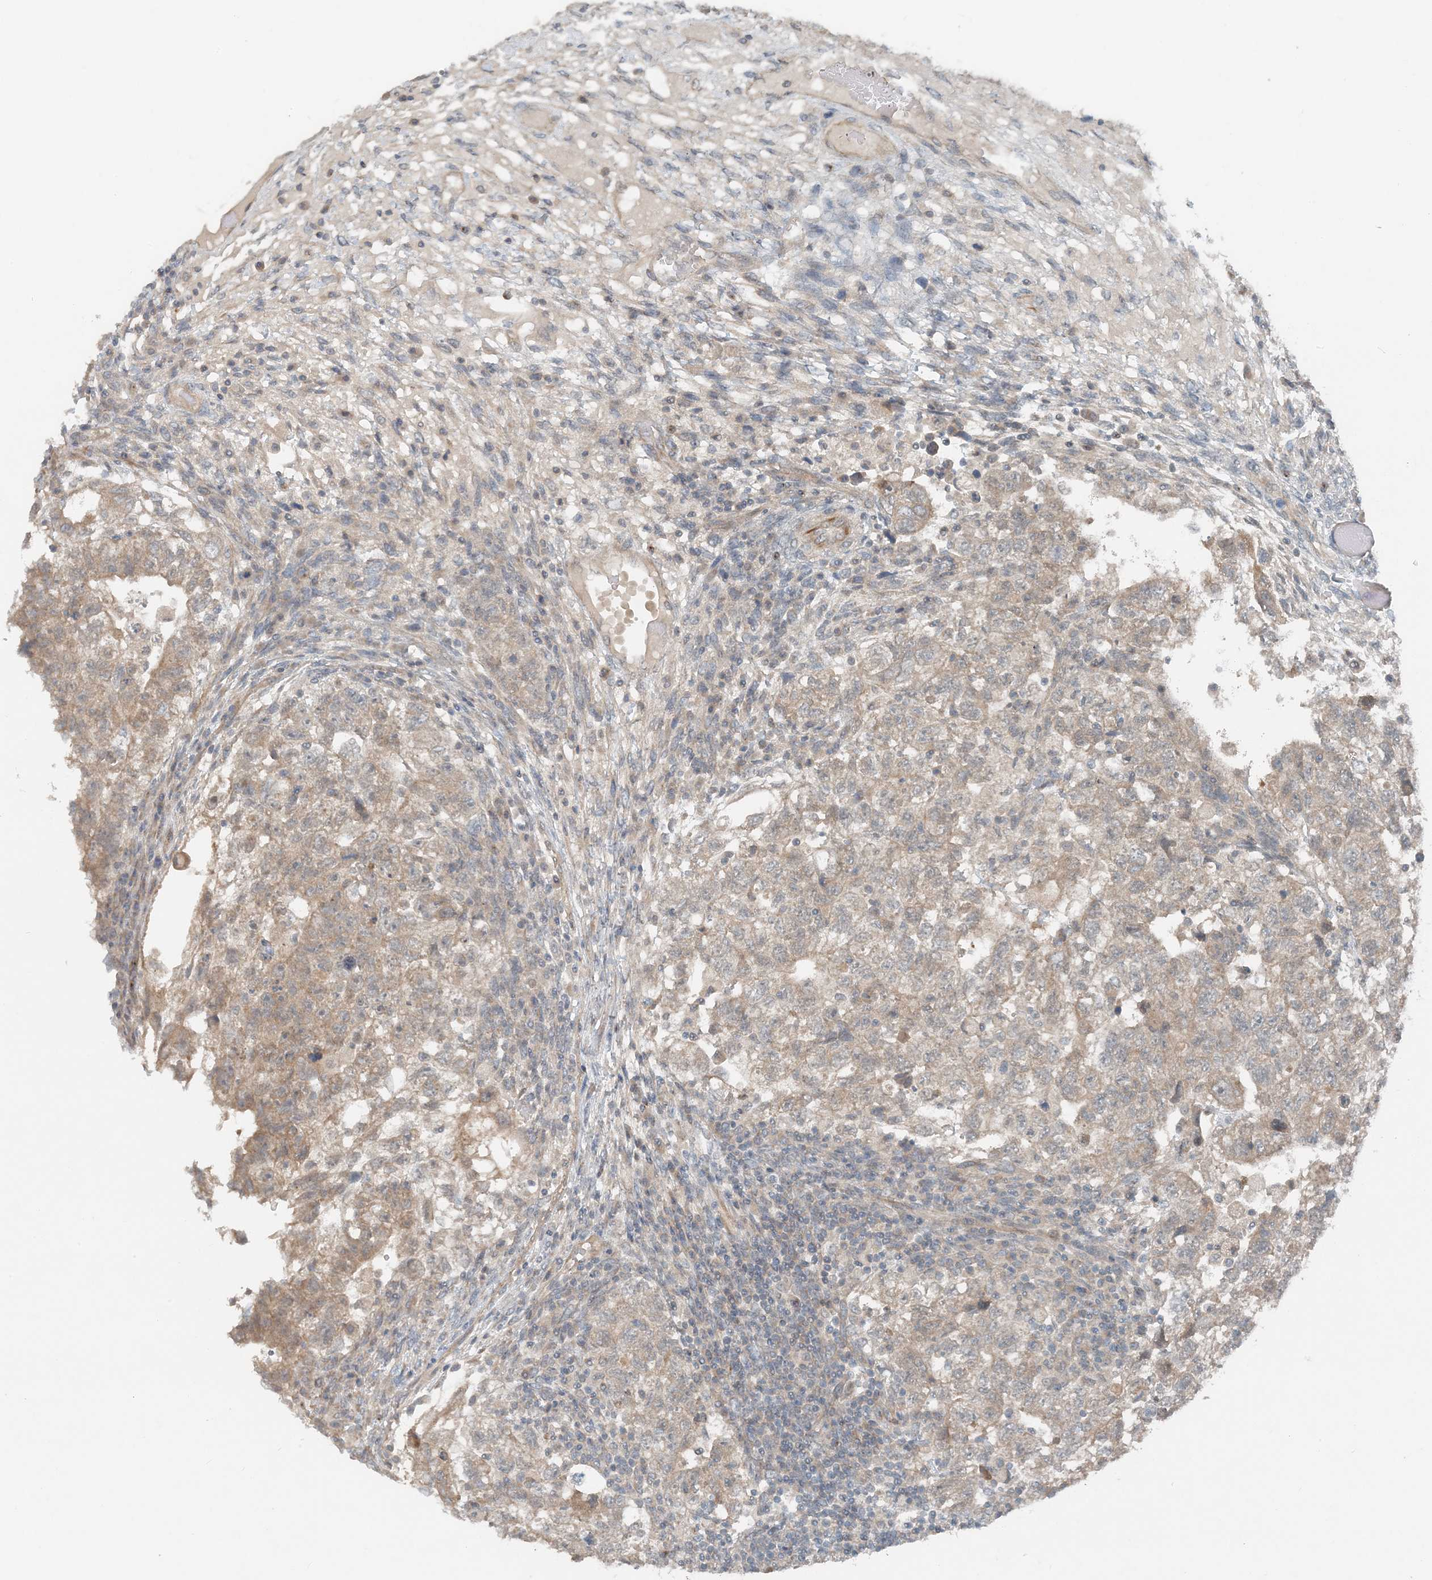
{"staining": {"intensity": "weak", "quantity": "25%-75%", "location": "cytoplasmic/membranous"}, "tissue": "testis cancer", "cell_type": "Tumor cells", "image_type": "cancer", "snomed": [{"axis": "morphology", "description": "Carcinoma, Embryonal, NOS"}, {"axis": "topography", "description": "Testis"}], "caption": "Testis cancer stained for a protein reveals weak cytoplasmic/membranous positivity in tumor cells.", "gene": "MITD1", "patient": {"sex": "male", "age": 36}}